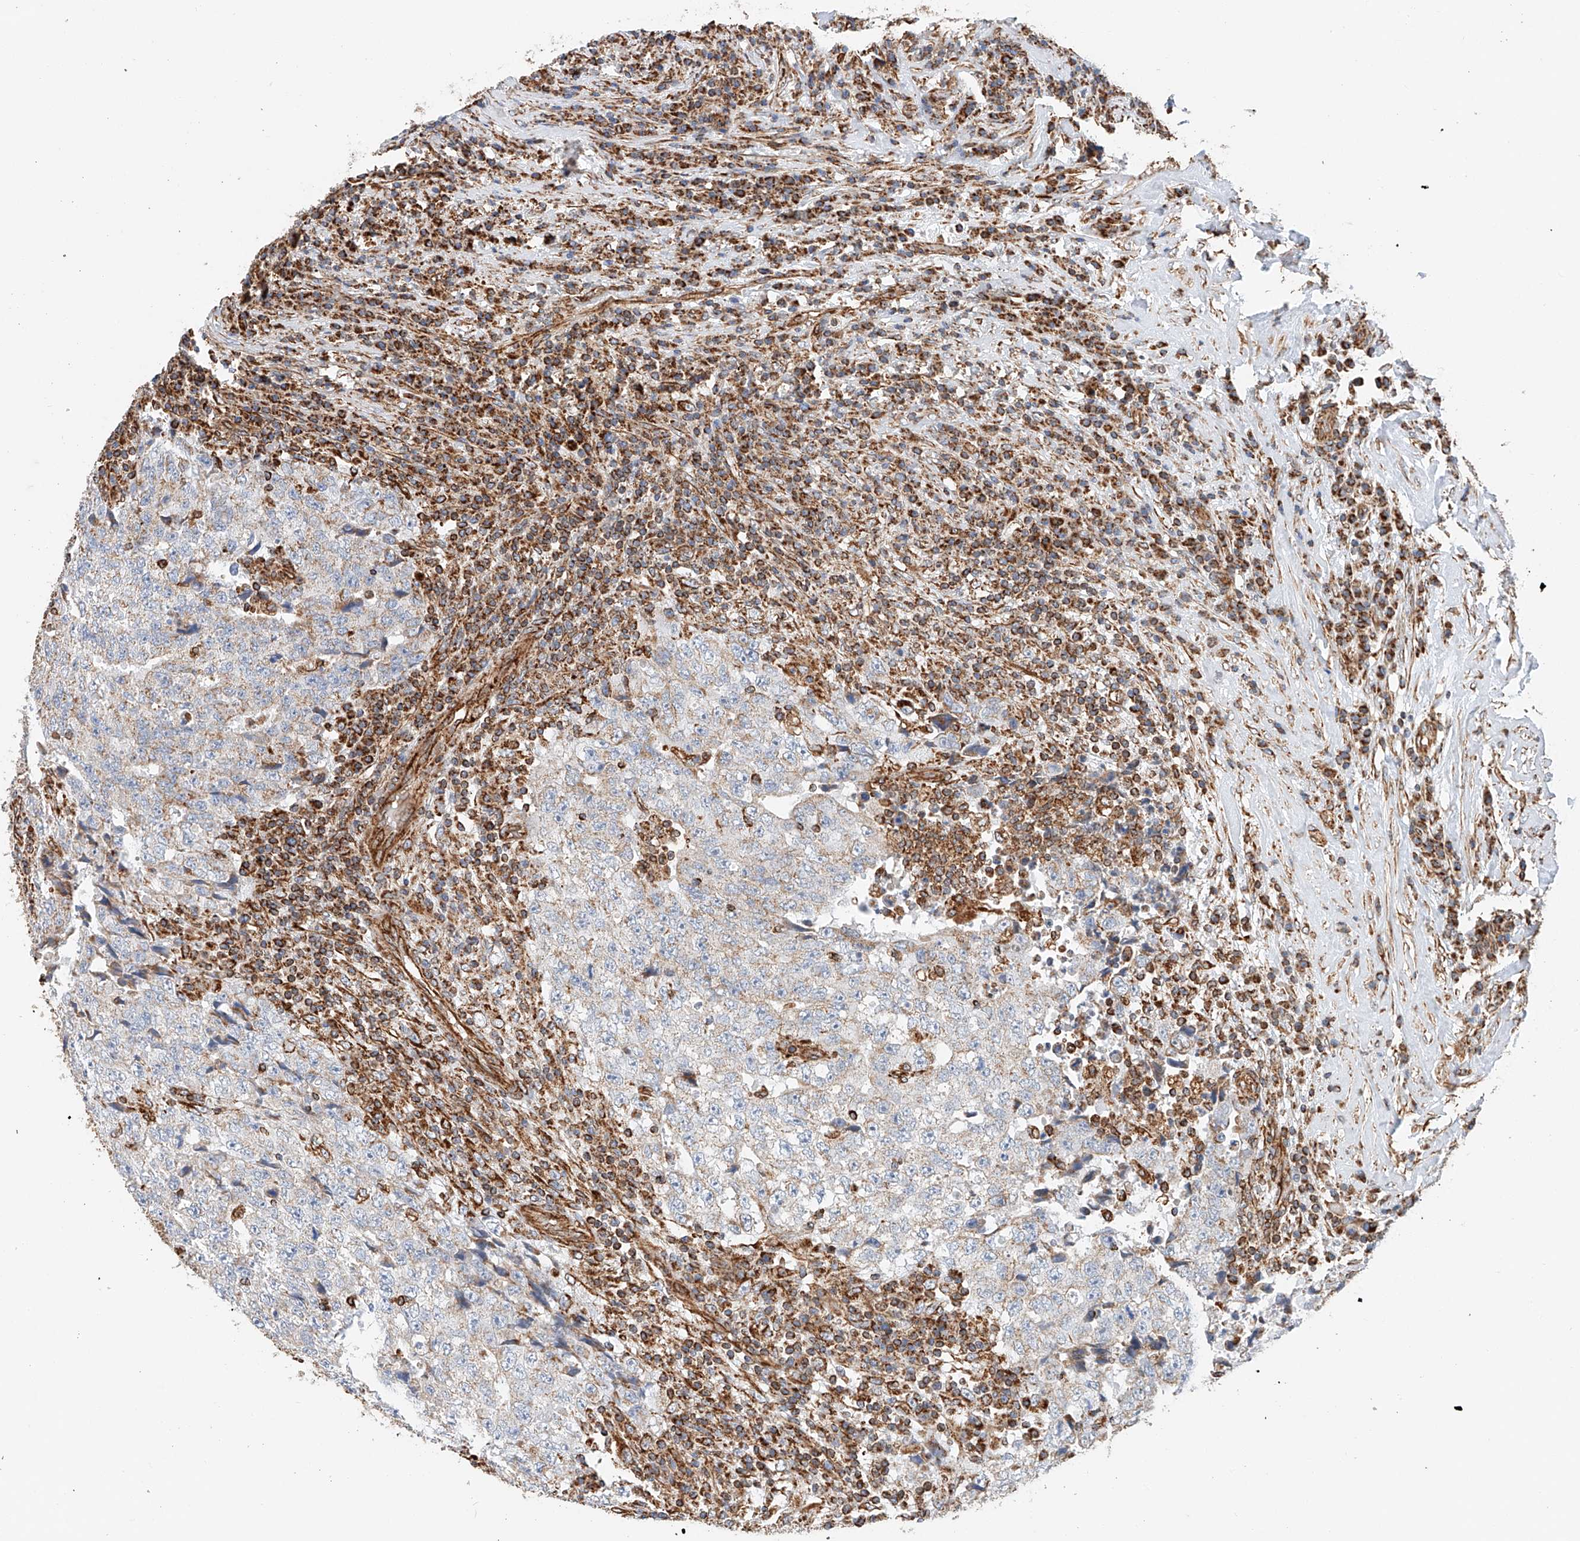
{"staining": {"intensity": "weak", "quantity": "<25%", "location": "cytoplasmic/membranous"}, "tissue": "testis cancer", "cell_type": "Tumor cells", "image_type": "cancer", "snomed": [{"axis": "morphology", "description": "Necrosis, NOS"}, {"axis": "morphology", "description": "Carcinoma, Embryonal, NOS"}, {"axis": "topography", "description": "Testis"}], "caption": "An immunohistochemistry (IHC) histopathology image of testis embryonal carcinoma is shown. There is no staining in tumor cells of testis embryonal carcinoma.", "gene": "NDUFV3", "patient": {"sex": "male", "age": 19}}